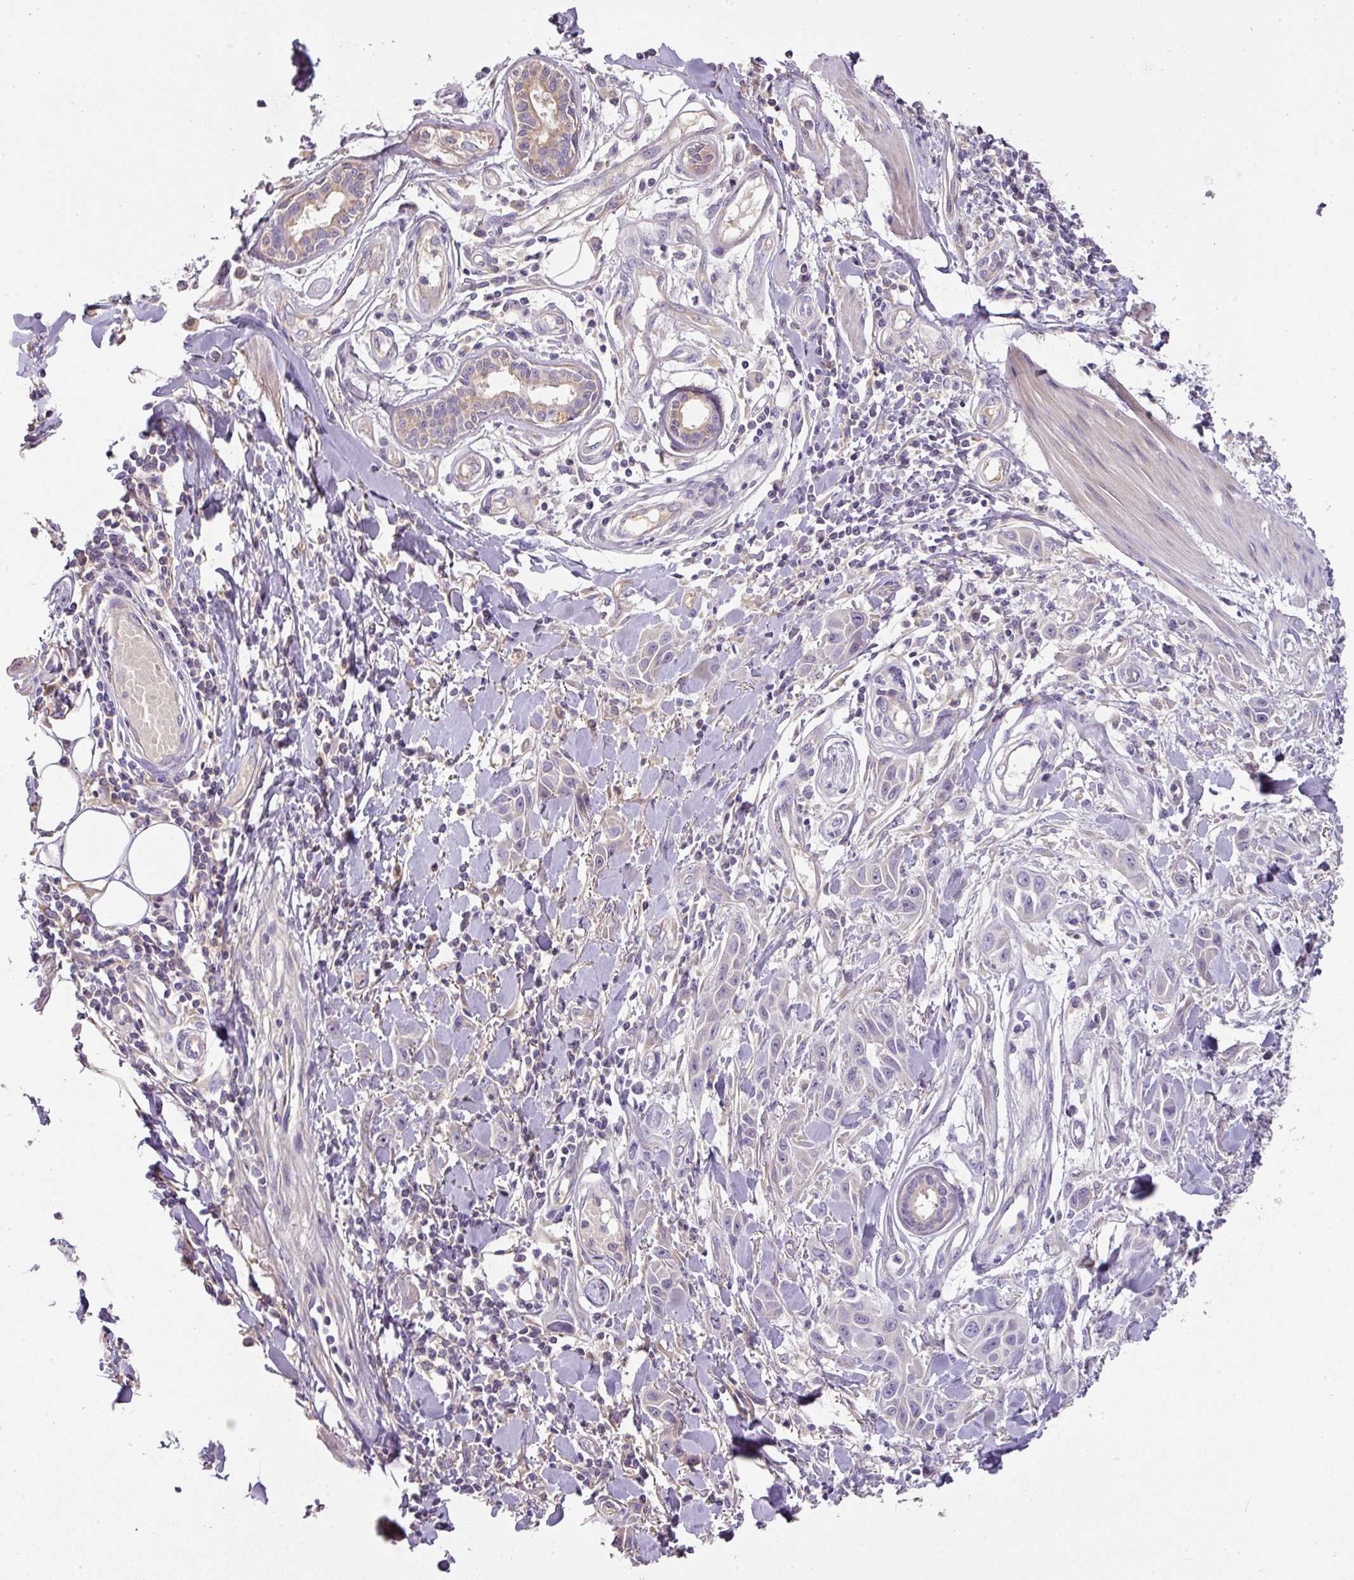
{"staining": {"intensity": "negative", "quantity": "none", "location": "none"}, "tissue": "skin cancer", "cell_type": "Tumor cells", "image_type": "cancer", "snomed": [{"axis": "morphology", "description": "Squamous cell carcinoma, NOS"}, {"axis": "topography", "description": "Skin"}], "caption": "This photomicrograph is of squamous cell carcinoma (skin) stained with immunohistochemistry (IHC) to label a protein in brown with the nuclei are counter-stained blue. There is no positivity in tumor cells.", "gene": "CCZ1", "patient": {"sex": "female", "age": 69}}